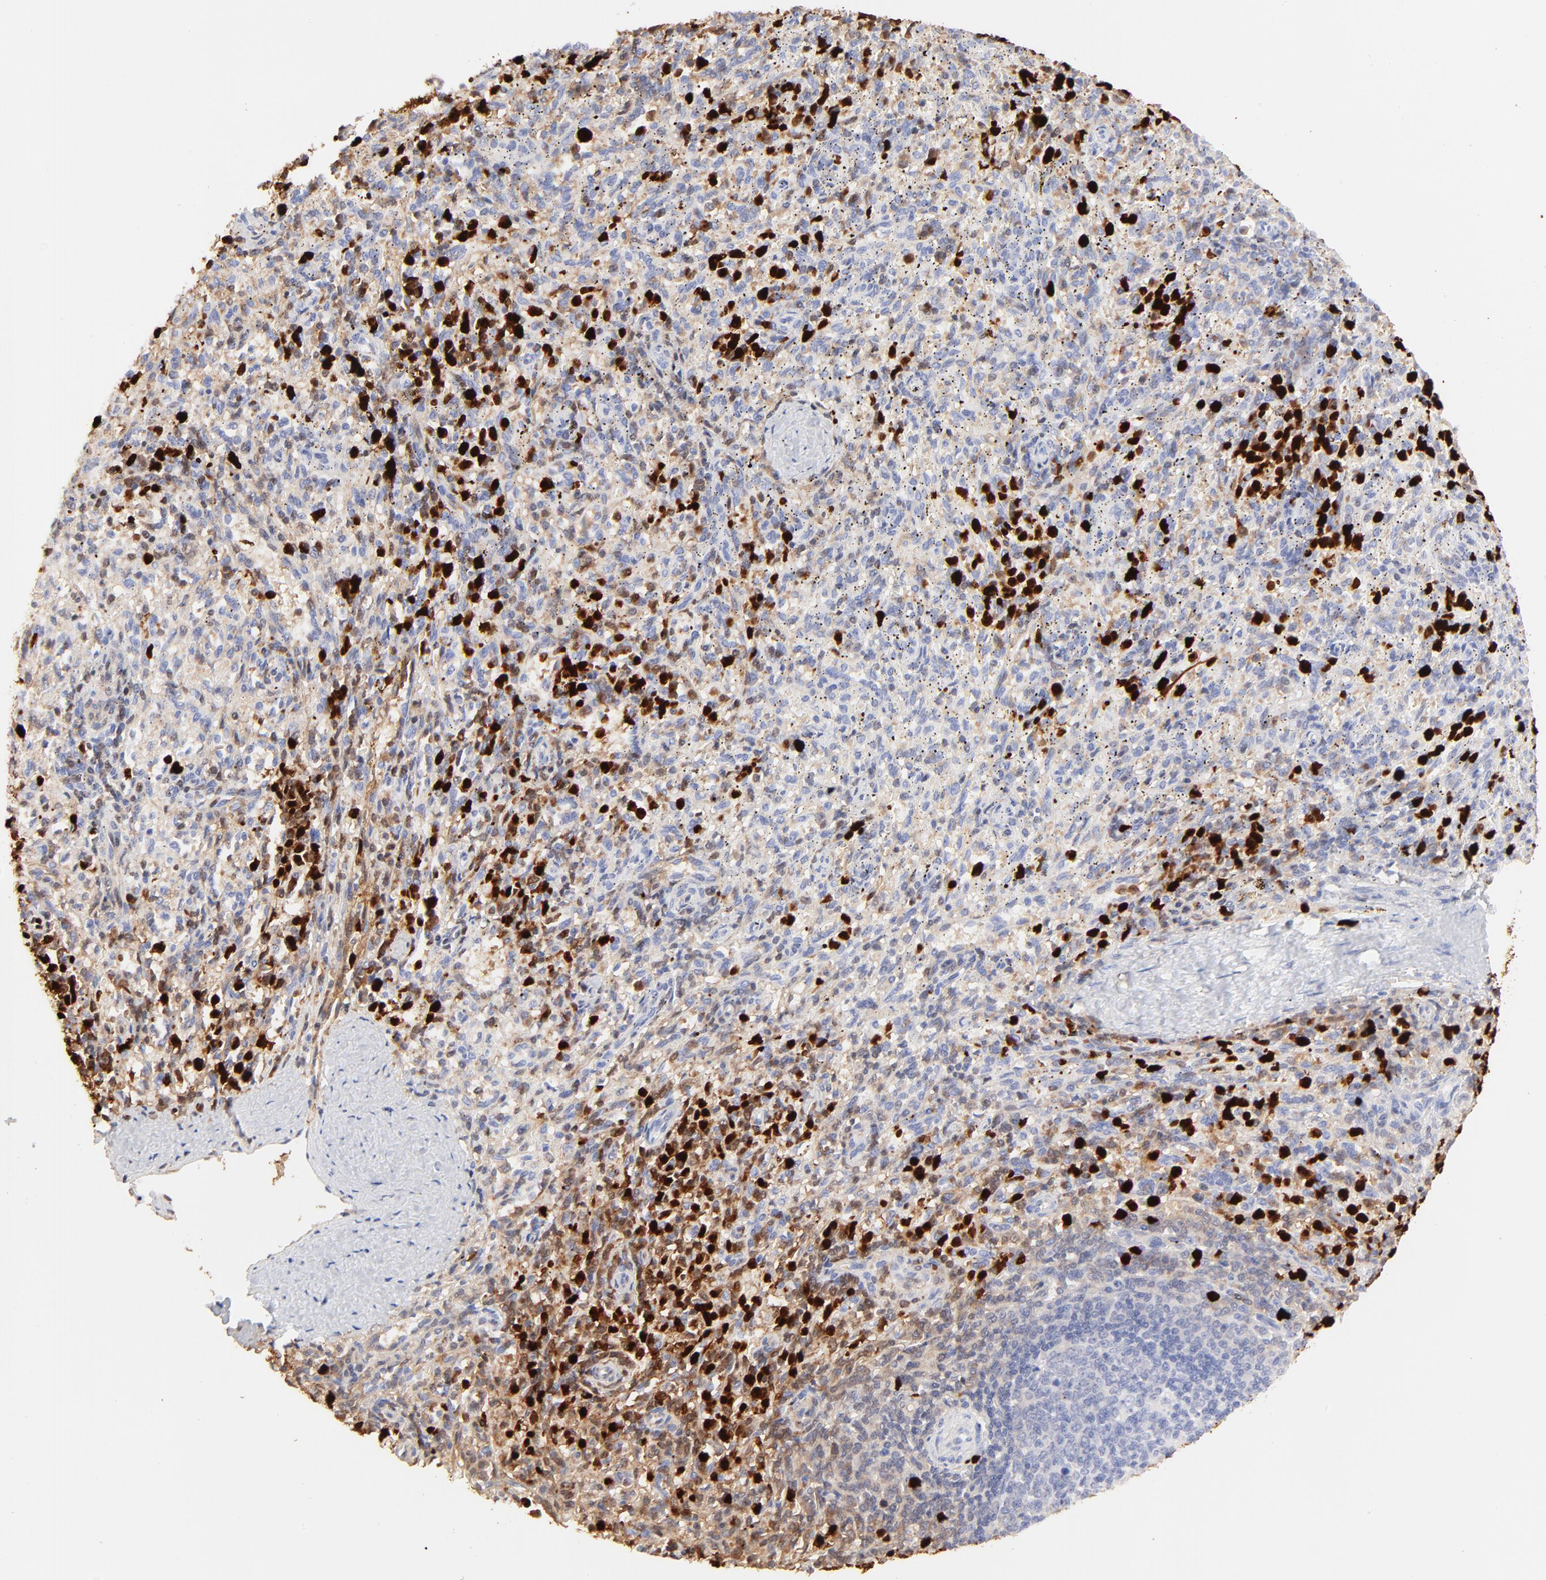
{"staining": {"intensity": "strong", "quantity": "25%-75%", "location": "cytoplasmic/membranous,nuclear"}, "tissue": "spleen", "cell_type": "Cells in red pulp", "image_type": "normal", "snomed": [{"axis": "morphology", "description": "Normal tissue, NOS"}, {"axis": "topography", "description": "Spleen"}], "caption": "Protein expression analysis of benign spleen exhibits strong cytoplasmic/membranous,nuclear expression in approximately 25%-75% of cells in red pulp.", "gene": "S100A12", "patient": {"sex": "female", "age": 10}}